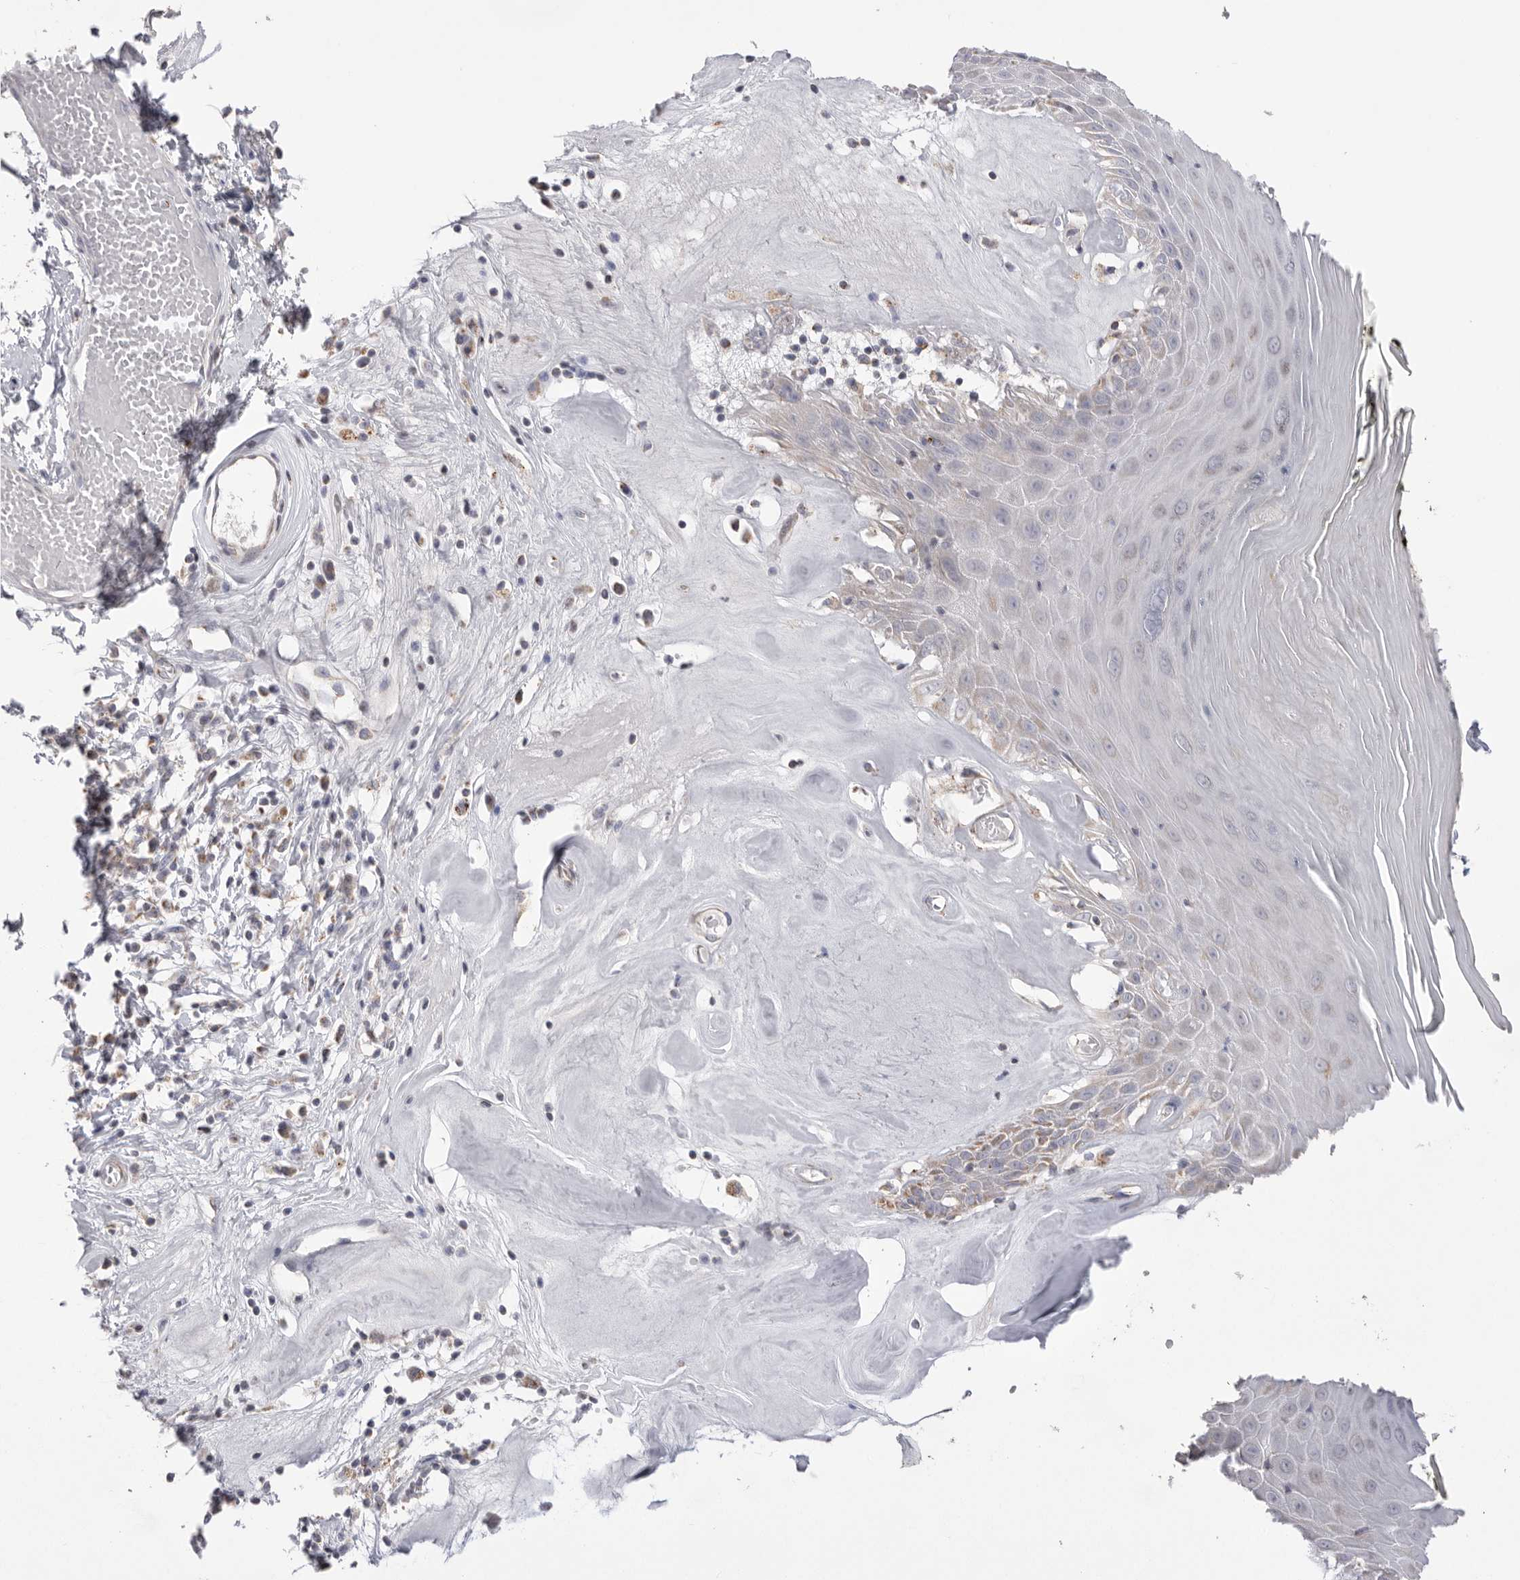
{"staining": {"intensity": "weak", "quantity": "<25%", "location": "cytoplasmic/membranous"}, "tissue": "skin", "cell_type": "Epidermal cells", "image_type": "normal", "snomed": [{"axis": "morphology", "description": "Normal tissue, NOS"}, {"axis": "morphology", "description": "Inflammation, NOS"}, {"axis": "topography", "description": "Vulva"}], "caption": "This is an immunohistochemistry histopathology image of benign skin. There is no expression in epidermal cells.", "gene": "VDAC3", "patient": {"sex": "female", "age": 84}}